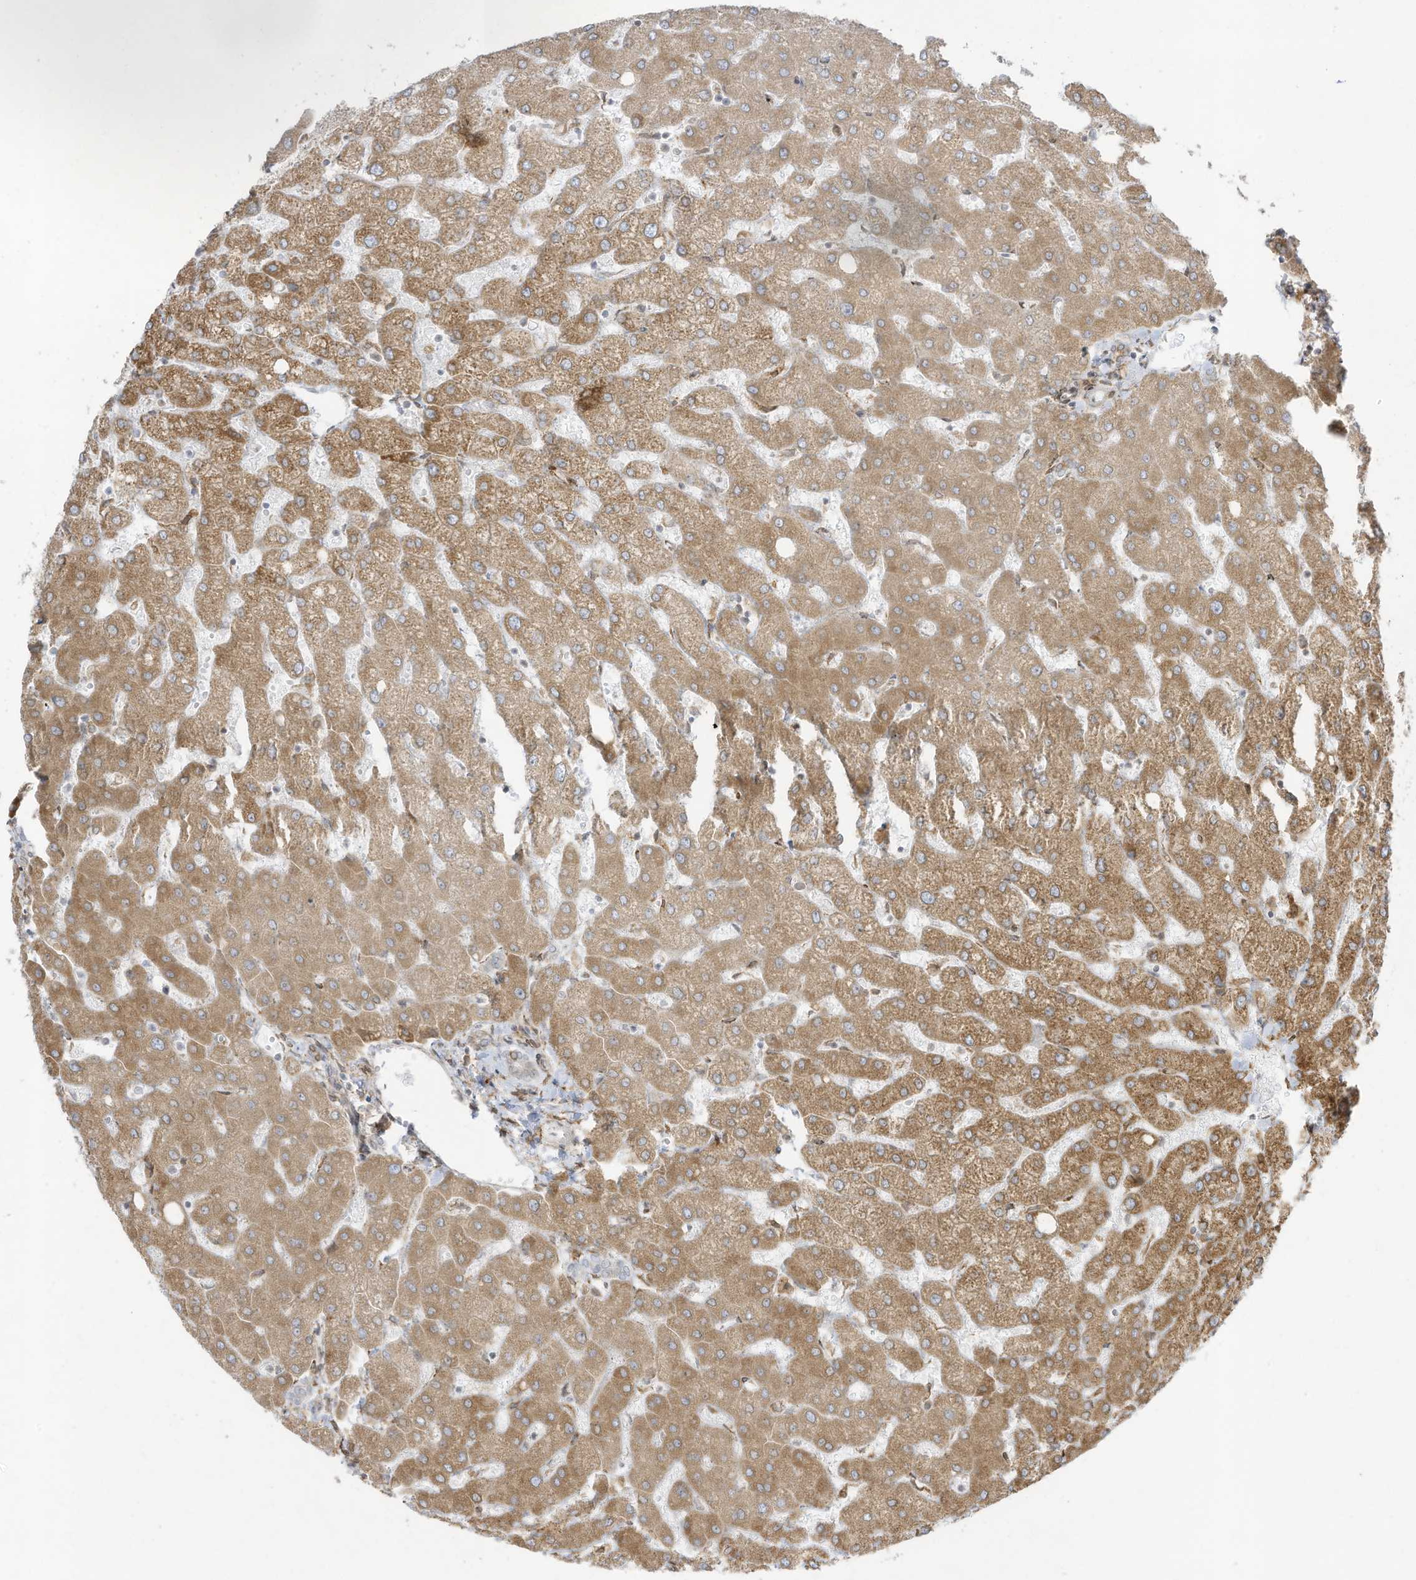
{"staining": {"intensity": "weak", "quantity": "25%-75%", "location": "cytoplasmic/membranous"}, "tissue": "liver", "cell_type": "Cholangiocytes", "image_type": "normal", "snomed": [{"axis": "morphology", "description": "Normal tissue, NOS"}, {"axis": "topography", "description": "Liver"}], "caption": "A micrograph showing weak cytoplasmic/membranous expression in about 25%-75% of cholangiocytes in normal liver, as visualized by brown immunohistochemical staining.", "gene": "PTK6", "patient": {"sex": "female", "age": 54}}